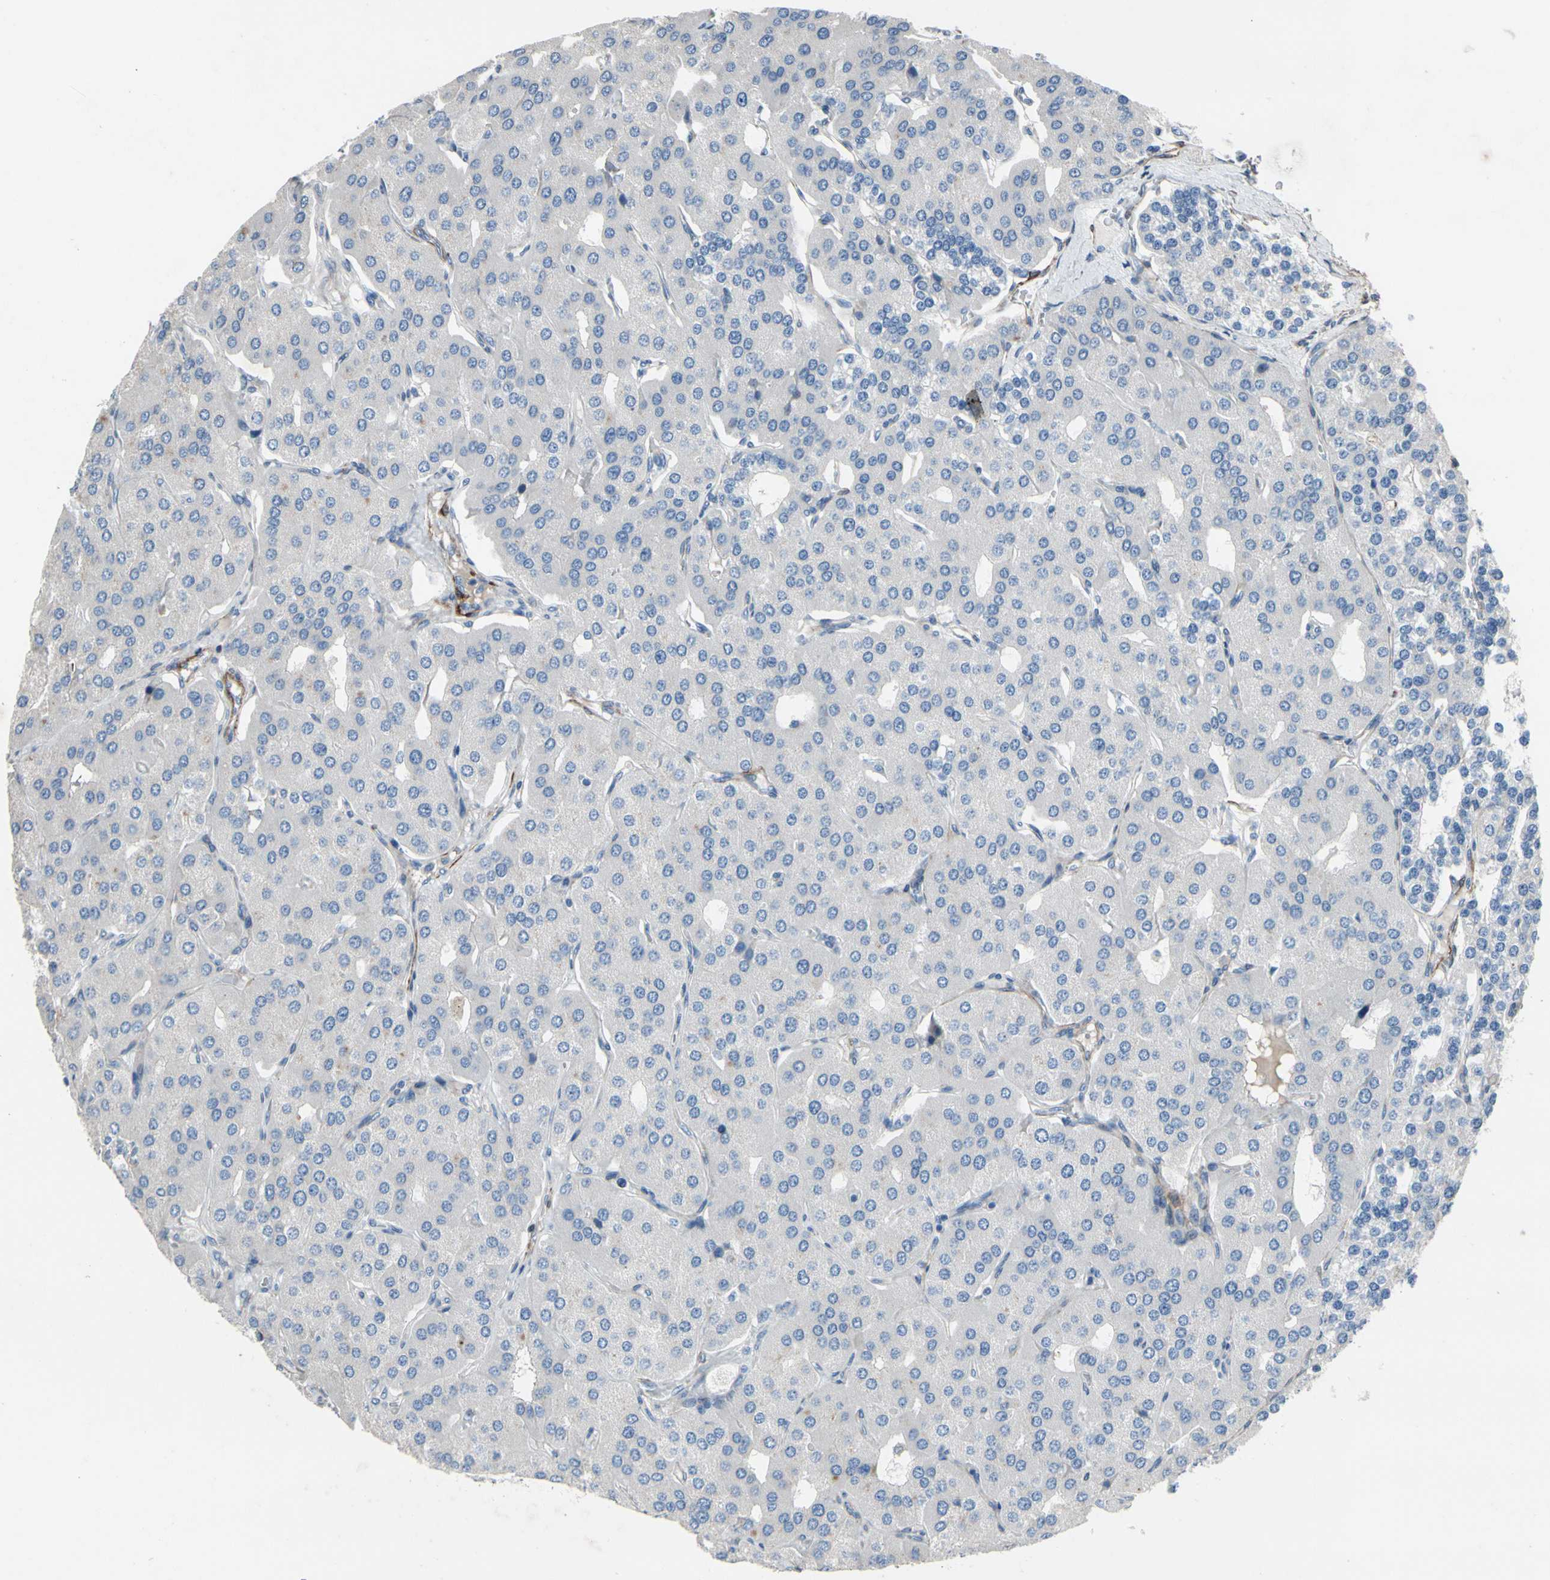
{"staining": {"intensity": "weak", "quantity": "25%-75%", "location": "cytoplasmic/membranous"}, "tissue": "parathyroid gland", "cell_type": "Glandular cells", "image_type": "normal", "snomed": [{"axis": "morphology", "description": "Normal tissue, NOS"}, {"axis": "morphology", "description": "Adenoma, NOS"}, {"axis": "topography", "description": "Parathyroid gland"}], "caption": "Glandular cells reveal low levels of weak cytoplasmic/membranous expression in about 25%-75% of cells in unremarkable parathyroid gland. (DAB = brown stain, brightfield microscopy at high magnification).", "gene": "TPM1", "patient": {"sex": "female", "age": 86}}